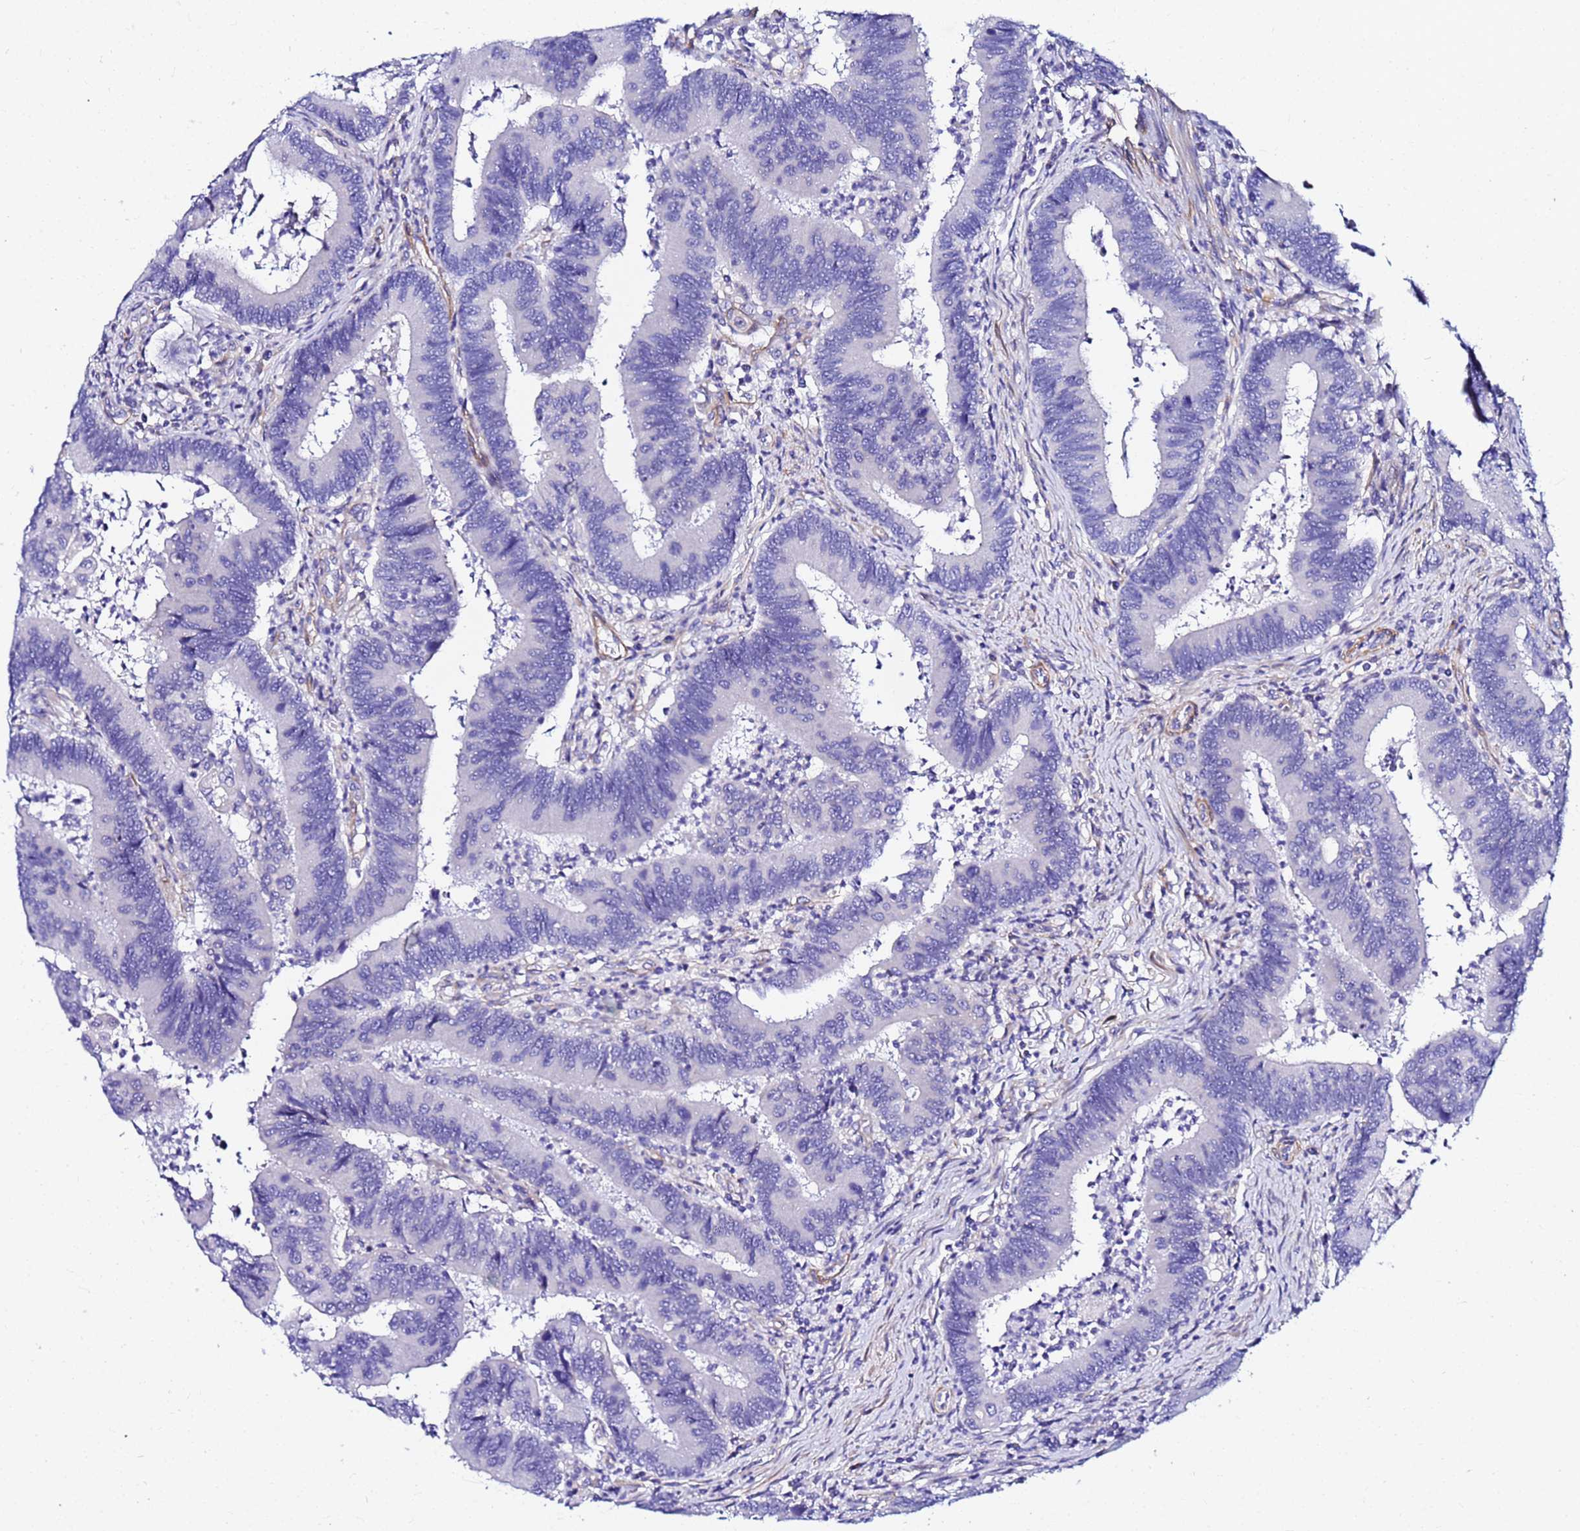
{"staining": {"intensity": "negative", "quantity": "none", "location": "none"}, "tissue": "colorectal cancer", "cell_type": "Tumor cells", "image_type": "cancer", "snomed": [{"axis": "morphology", "description": "Adenocarcinoma, NOS"}, {"axis": "topography", "description": "Colon"}], "caption": "High magnification brightfield microscopy of adenocarcinoma (colorectal) stained with DAB (brown) and counterstained with hematoxylin (blue): tumor cells show no significant positivity. (DAB (3,3'-diaminobenzidine) immunohistochemistry (IHC) visualized using brightfield microscopy, high magnification).", "gene": "JRKL", "patient": {"sex": "female", "age": 67}}